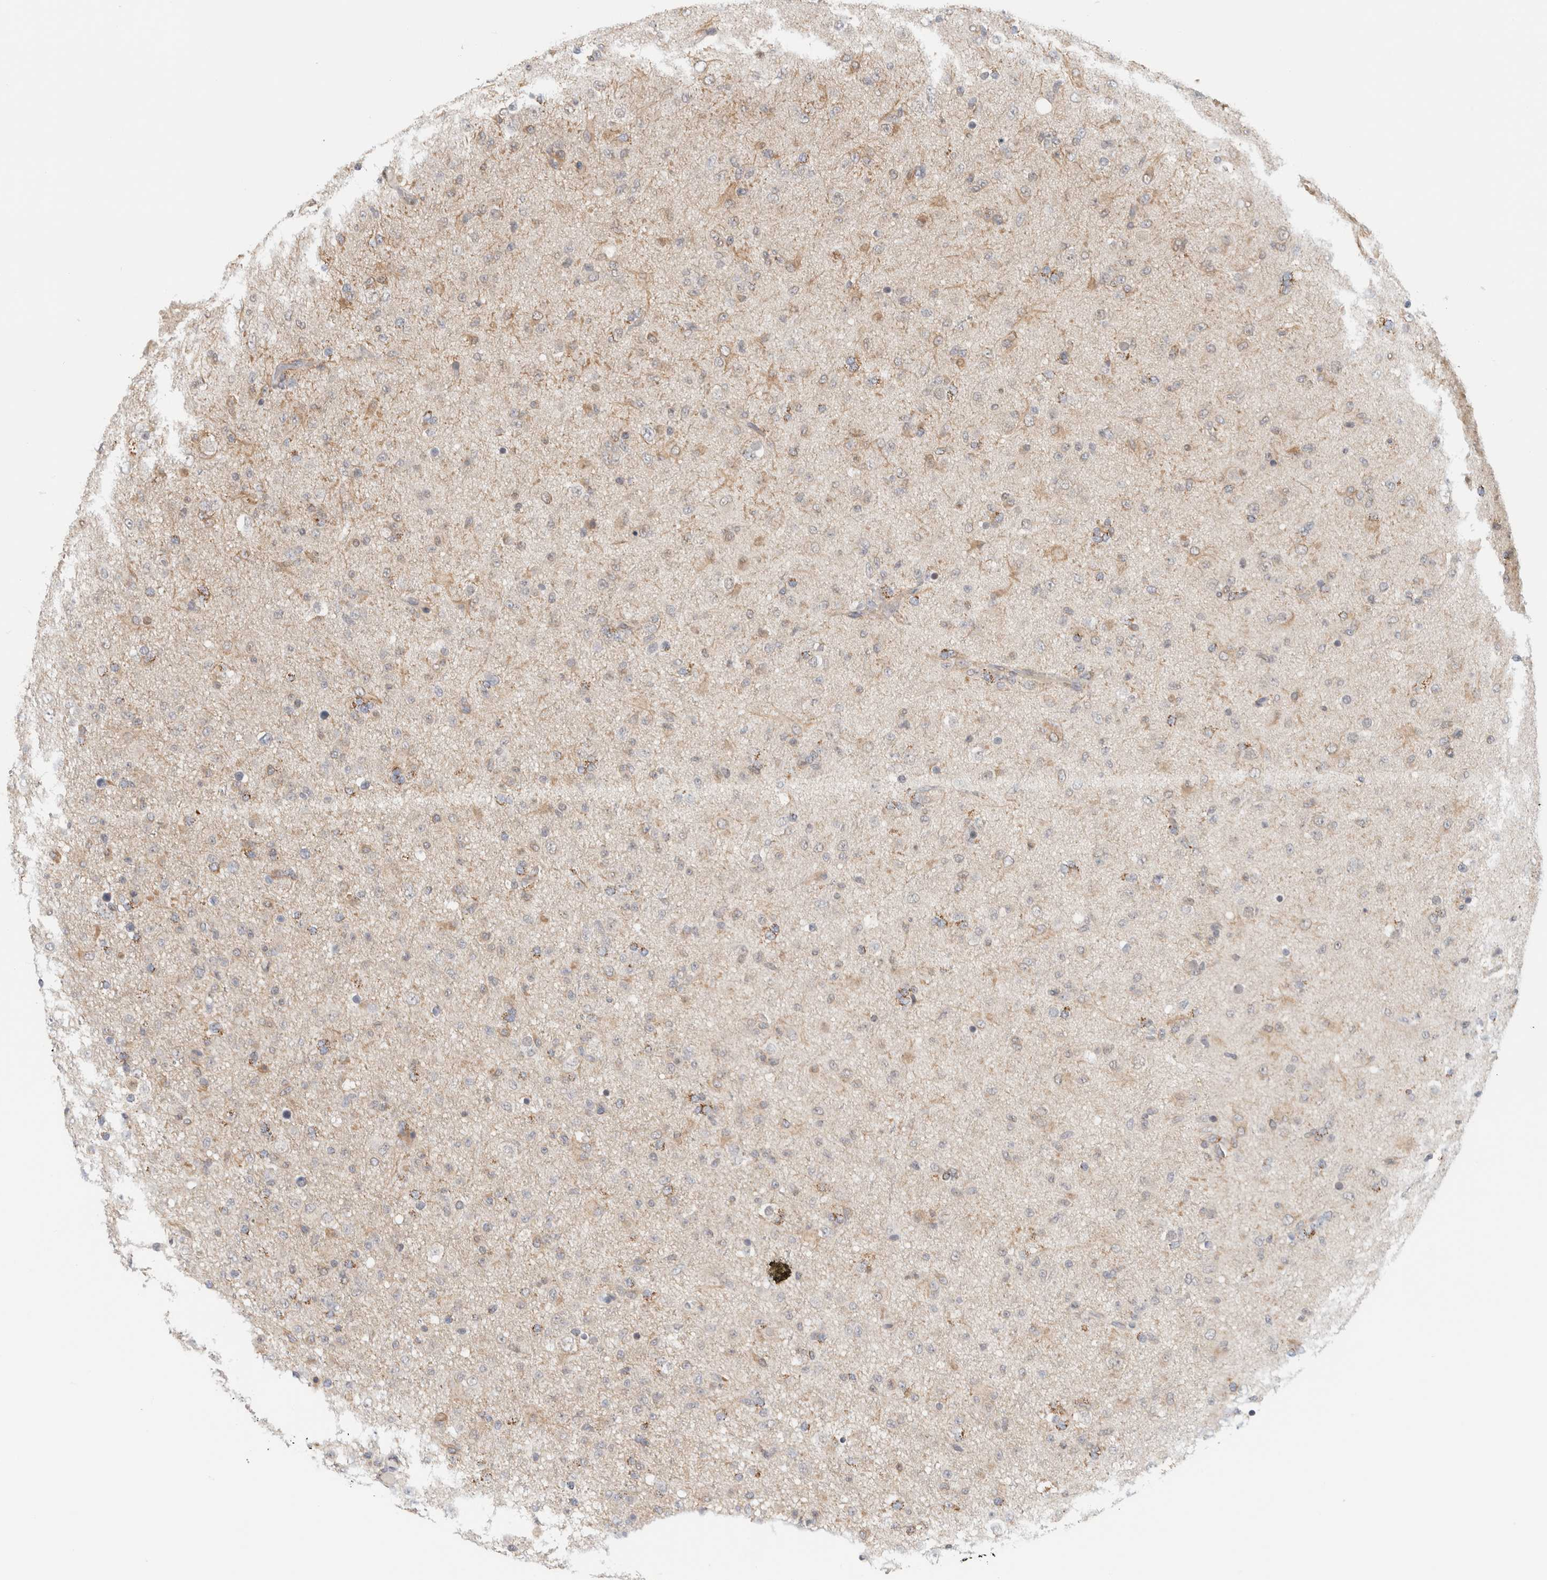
{"staining": {"intensity": "weak", "quantity": "<25%", "location": "cytoplasmic/membranous"}, "tissue": "glioma", "cell_type": "Tumor cells", "image_type": "cancer", "snomed": [{"axis": "morphology", "description": "Glioma, malignant, Low grade"}, {"axis": "topography", "description": "Brain"}], "caption": "The immunohistochemistry (IHC) histopathology image has no significant positivity in tumor cells of glioma tissue.", "gene": "CMC2", "patient": {"sex": "male", "age": 65}}